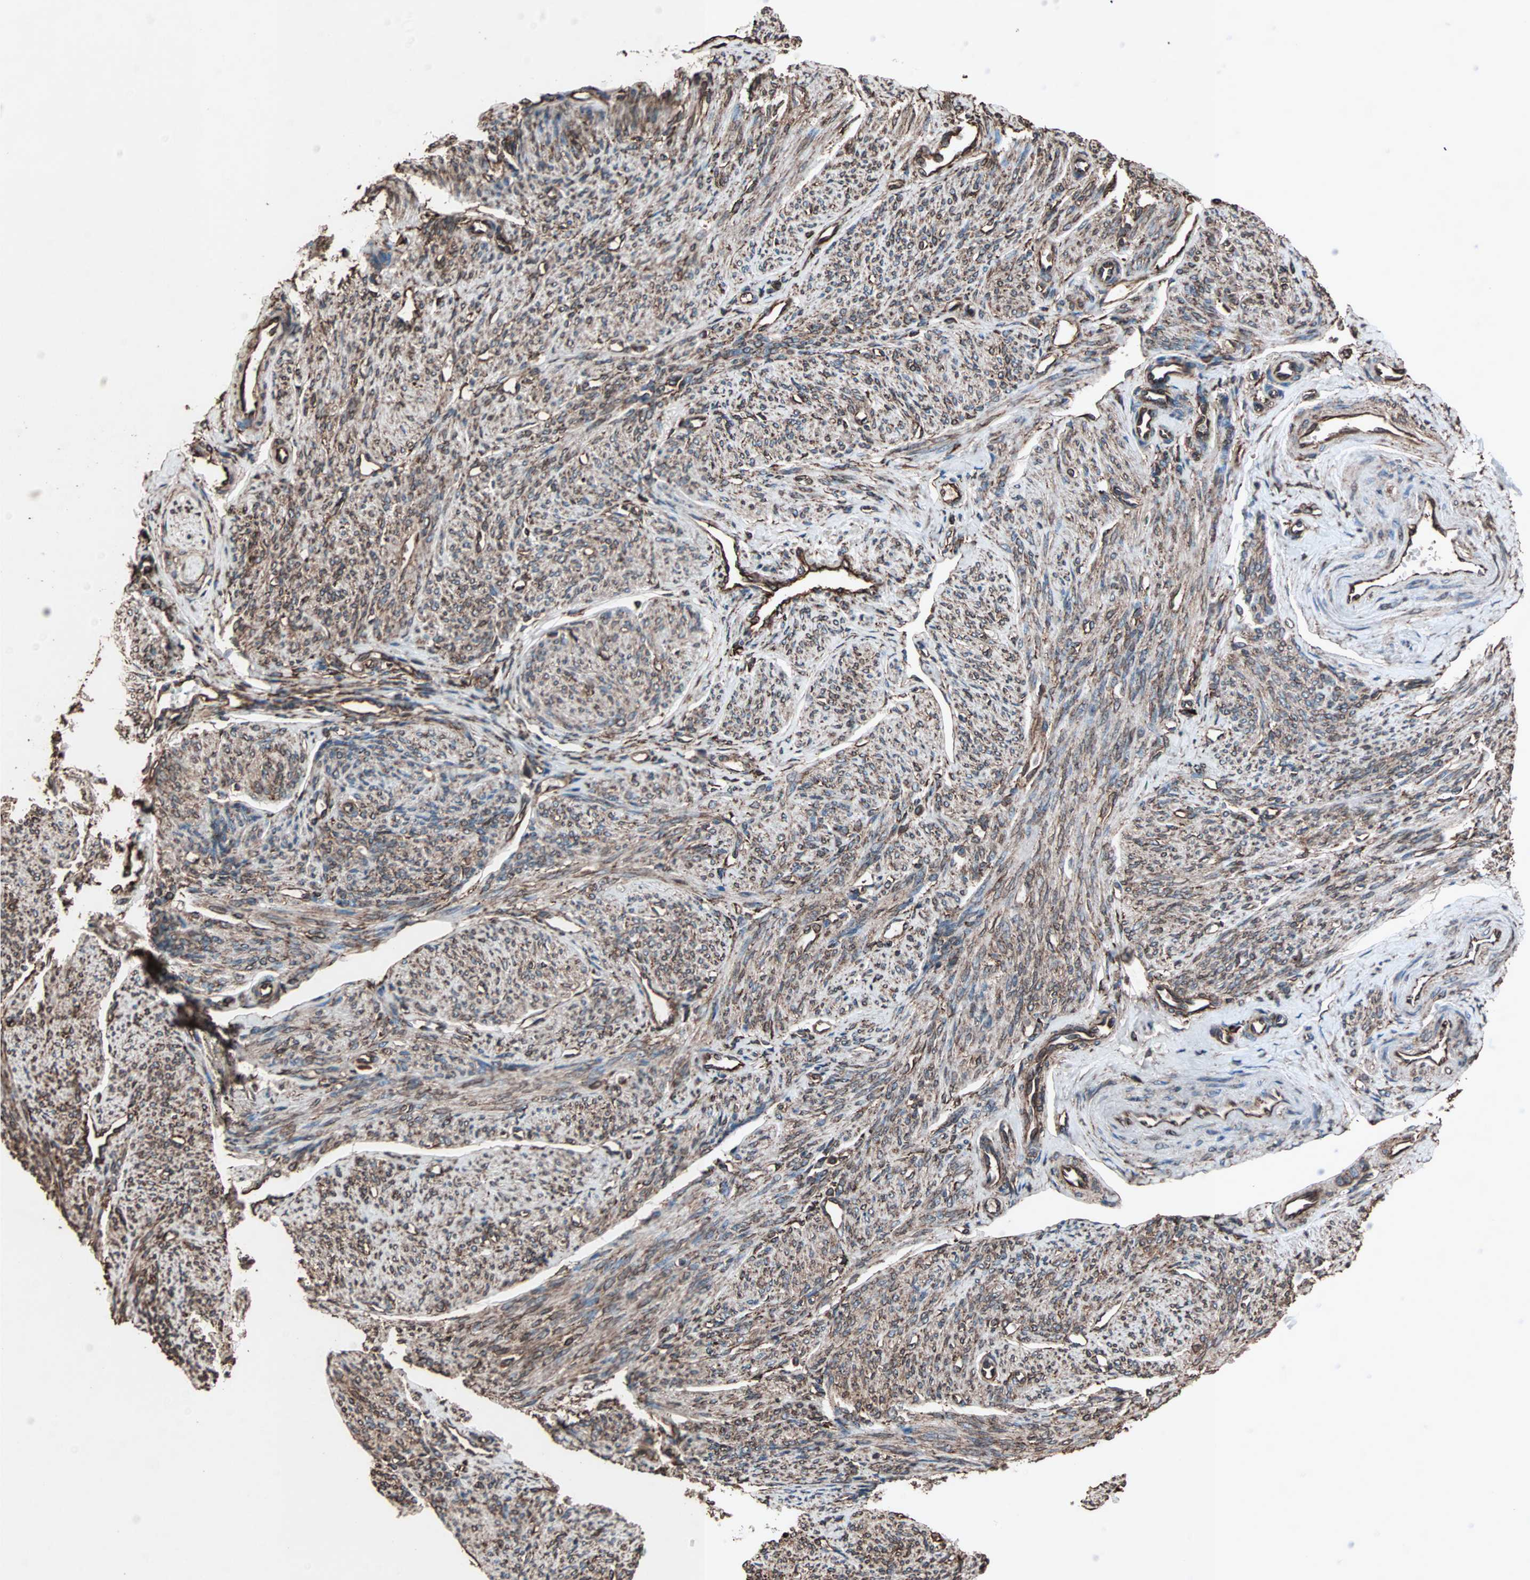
{"staining": {"intensity": "moderate", "quantity": ">75%", "location": "cytoplasmic/membranous"}, "tissue": "smooth muscle", "cell_type": "Smooth muscle cells", "image_type": "normal", "snomed": [{"axis": "morphology", "description": "Normal tissue, NOS"}, {"axis": "topography", "description": "Smooth muscle"}], "caption": "High-power microscopy captured an IHC photomicrograph of unremarkable smooth muscle, revealing moderate cytoplasmic/membranous expression in approximately >75% of smooth muscle cells. (Brightfield microscopy of DAB IHC at high magnification).", "gene": "HSP90B1", "patient": {"sex": "female", "age": 65}}